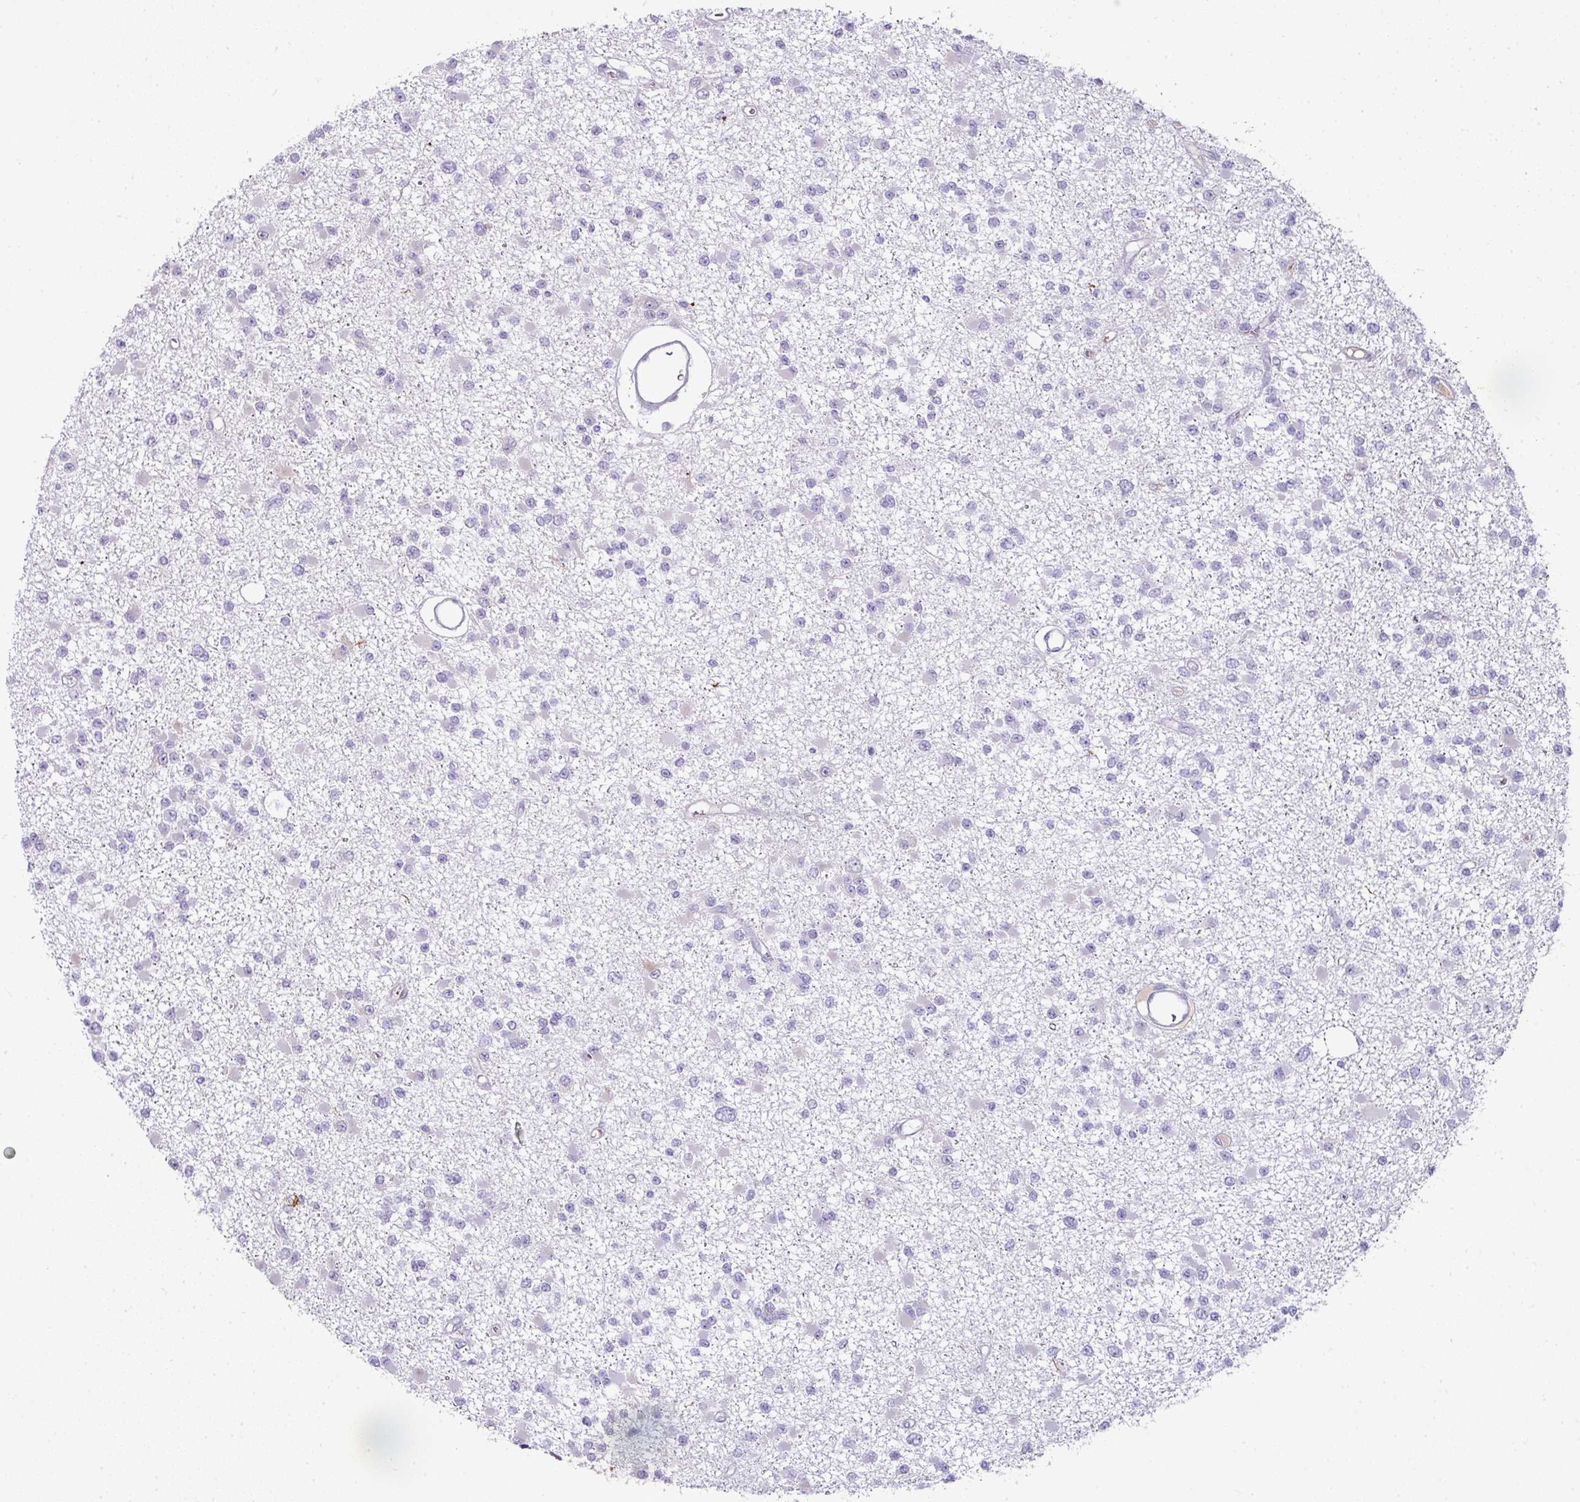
{"staining": {"intensity": "negative", "quantity": "none", "location": "none"}, "tissue": "glioma", "cell_type": "Tumor cells", "image_type": "cancer", "snomed": [{"axis": "morphology", "description": "Glioma, malignant, Low grade"}, {"axis": "topography", "description": "Brain"}], "caption": "IHC photomicrograph of low-grade glioma (malignant) stained for a protein (brown), which displays no staining in tumor cells.", "gene": "FGF17", "patient": {"sex": "female", "age": 22}}